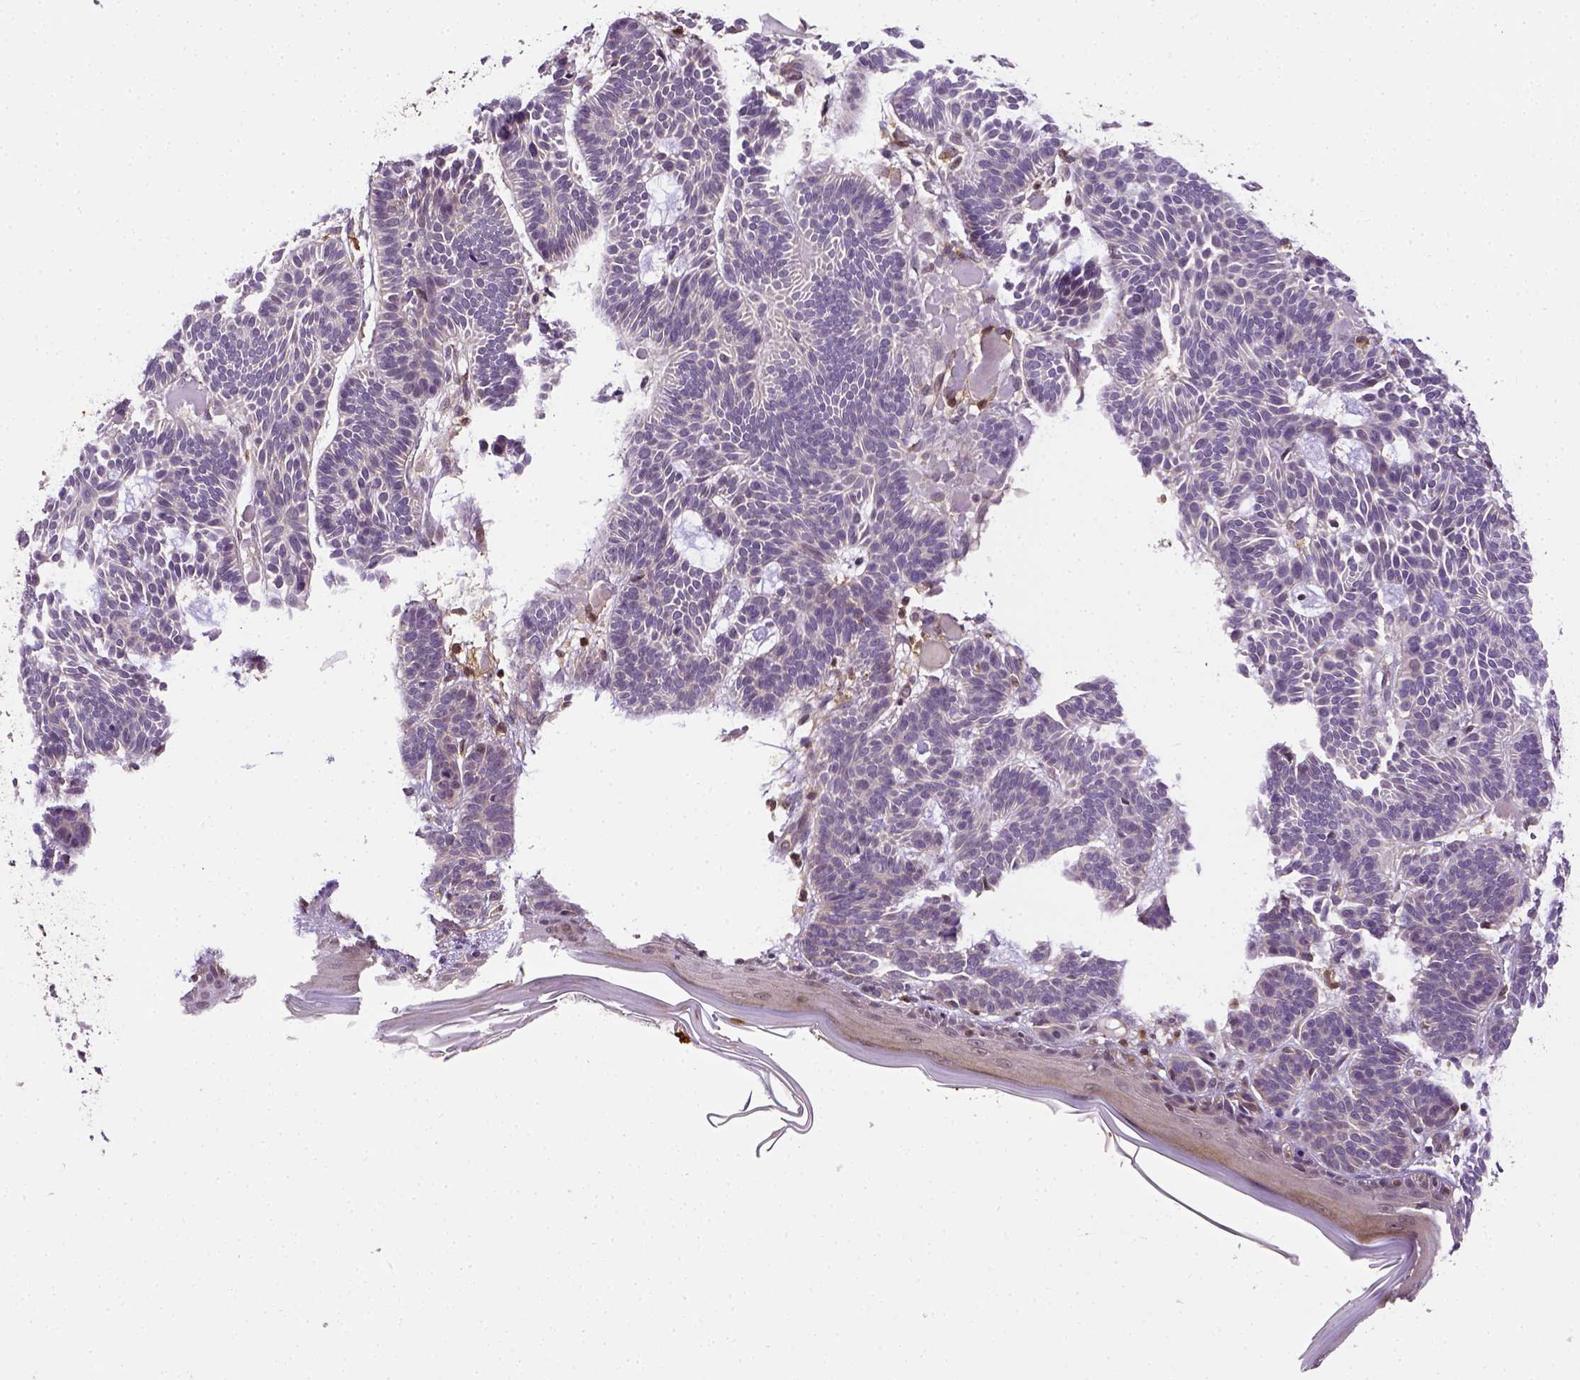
{"staining": {"intensity": "negative", "quantity": "none", "location": "none"}, "tissue": "skin cancer", "cell_type": "Tumor cells", "image_type": "cancer", "snomed": [{"axis": "morphology", "description": "Basal cell carcinoma"}, {"axis": "topography", "description": "Skin"}], "caption": "High power microscopy photomicrograph of an immunohistochemistry (IHC) histopathology image of basal cell carcinoma (skin), revealing no significant expression in tumor cells.", "gene": "MATK", "patient": {"sex": "male", "age": 85}}